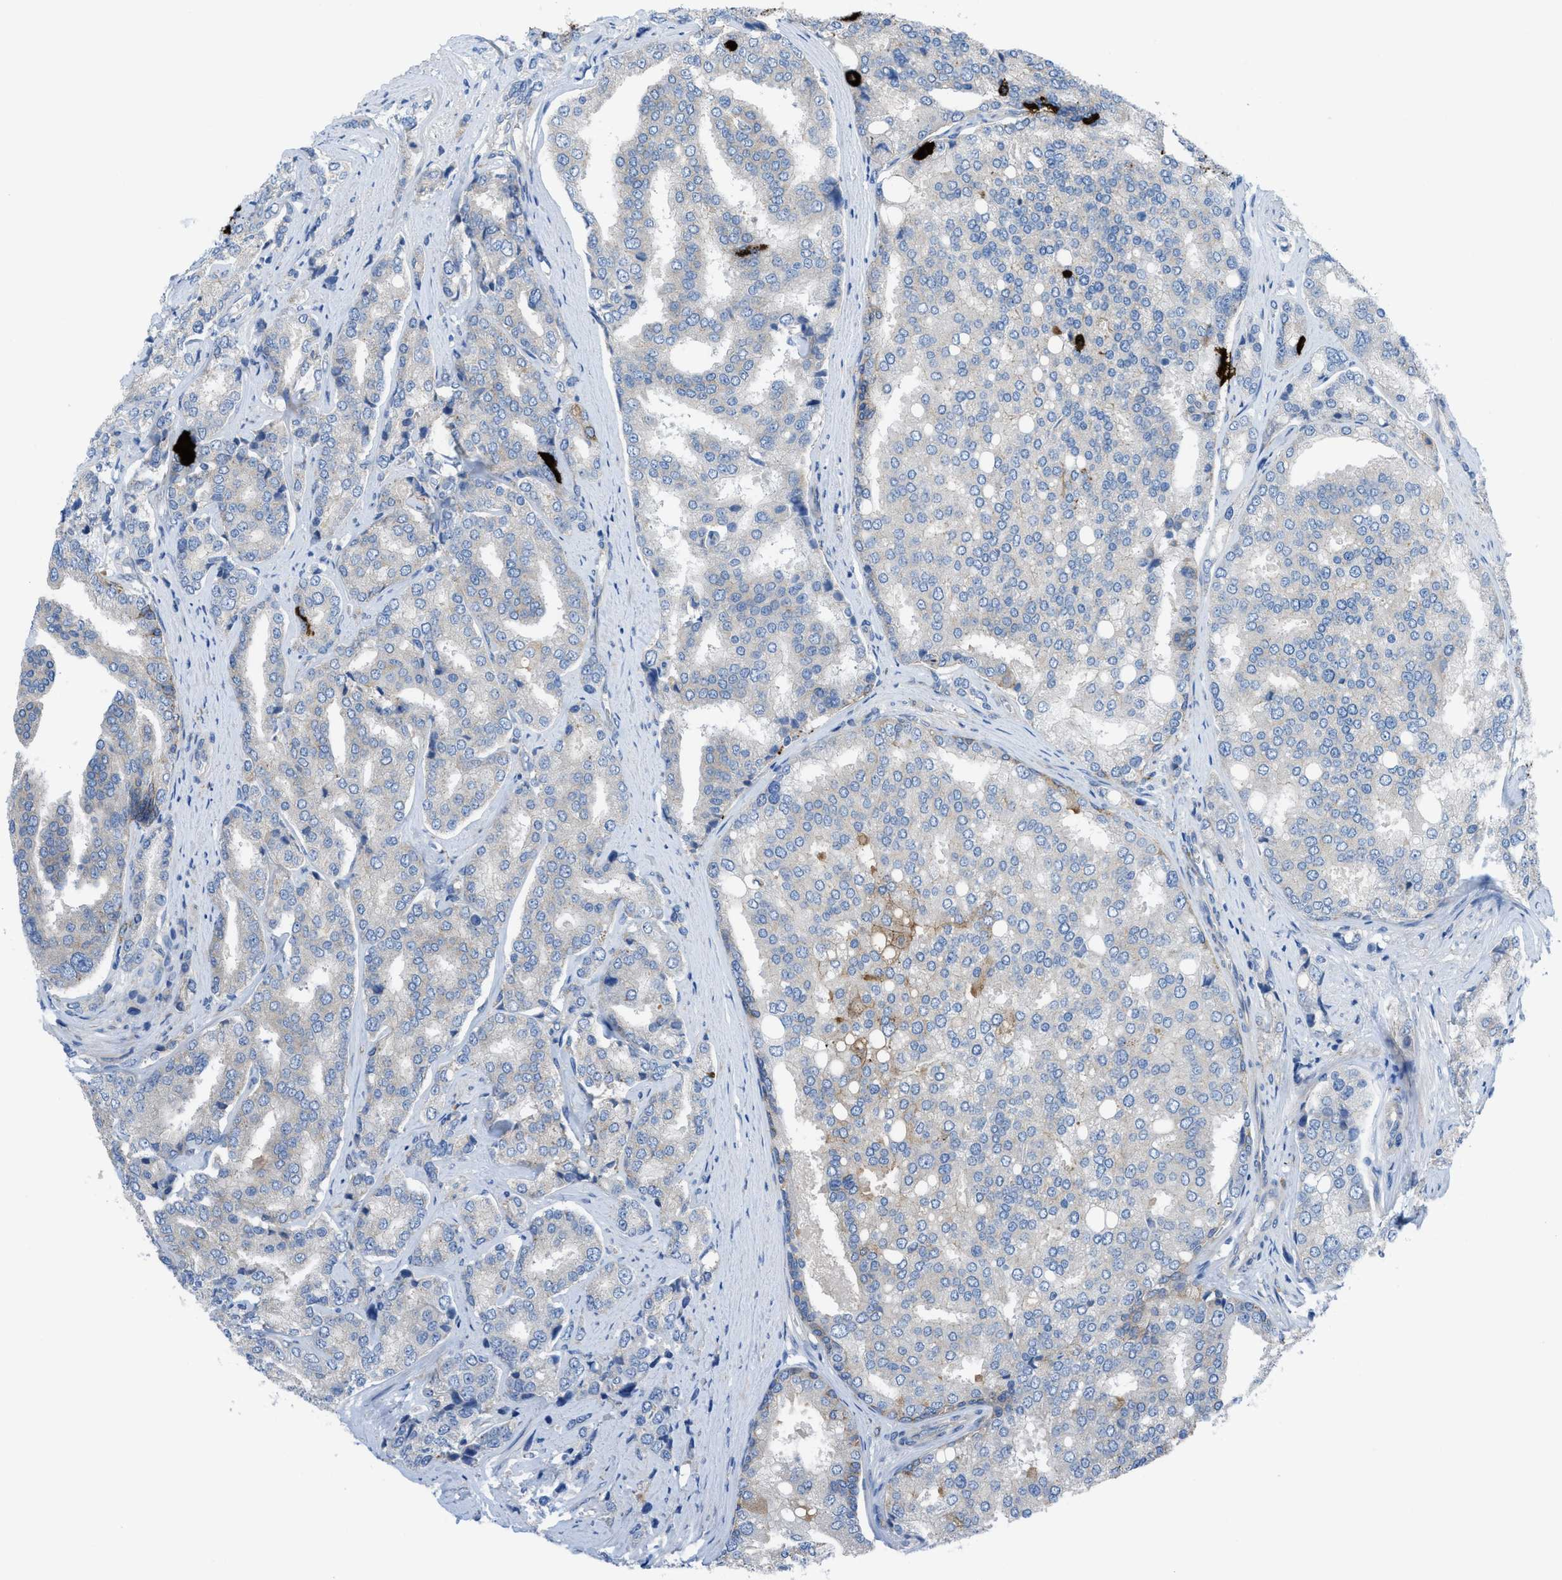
{"staining": {"intensity": "negative", "quantity": "none", "location": "none"}, "tissue": "prostate cancer", "cell_type": "Tumor cells", "image_type": "cancer", "snomed": [{"axis": "morphology", "description": "Adenocarcinoma, High grade"}, {"axis": "topography", "description": "Prostate"}], "caption": "High power microscopy photomicrograph of an immunohistochemistry (IHC) micrograph of prostate adenocarcinoma (high-grade), revealing no significant expression in tumor cells. (DAB (3,3'-diaminobenzidine) immunohistochemistry (IHC) with hematoxylin counter stain).", "gene": "EGFR", "patient": {"sex": "male", "age": 50}}